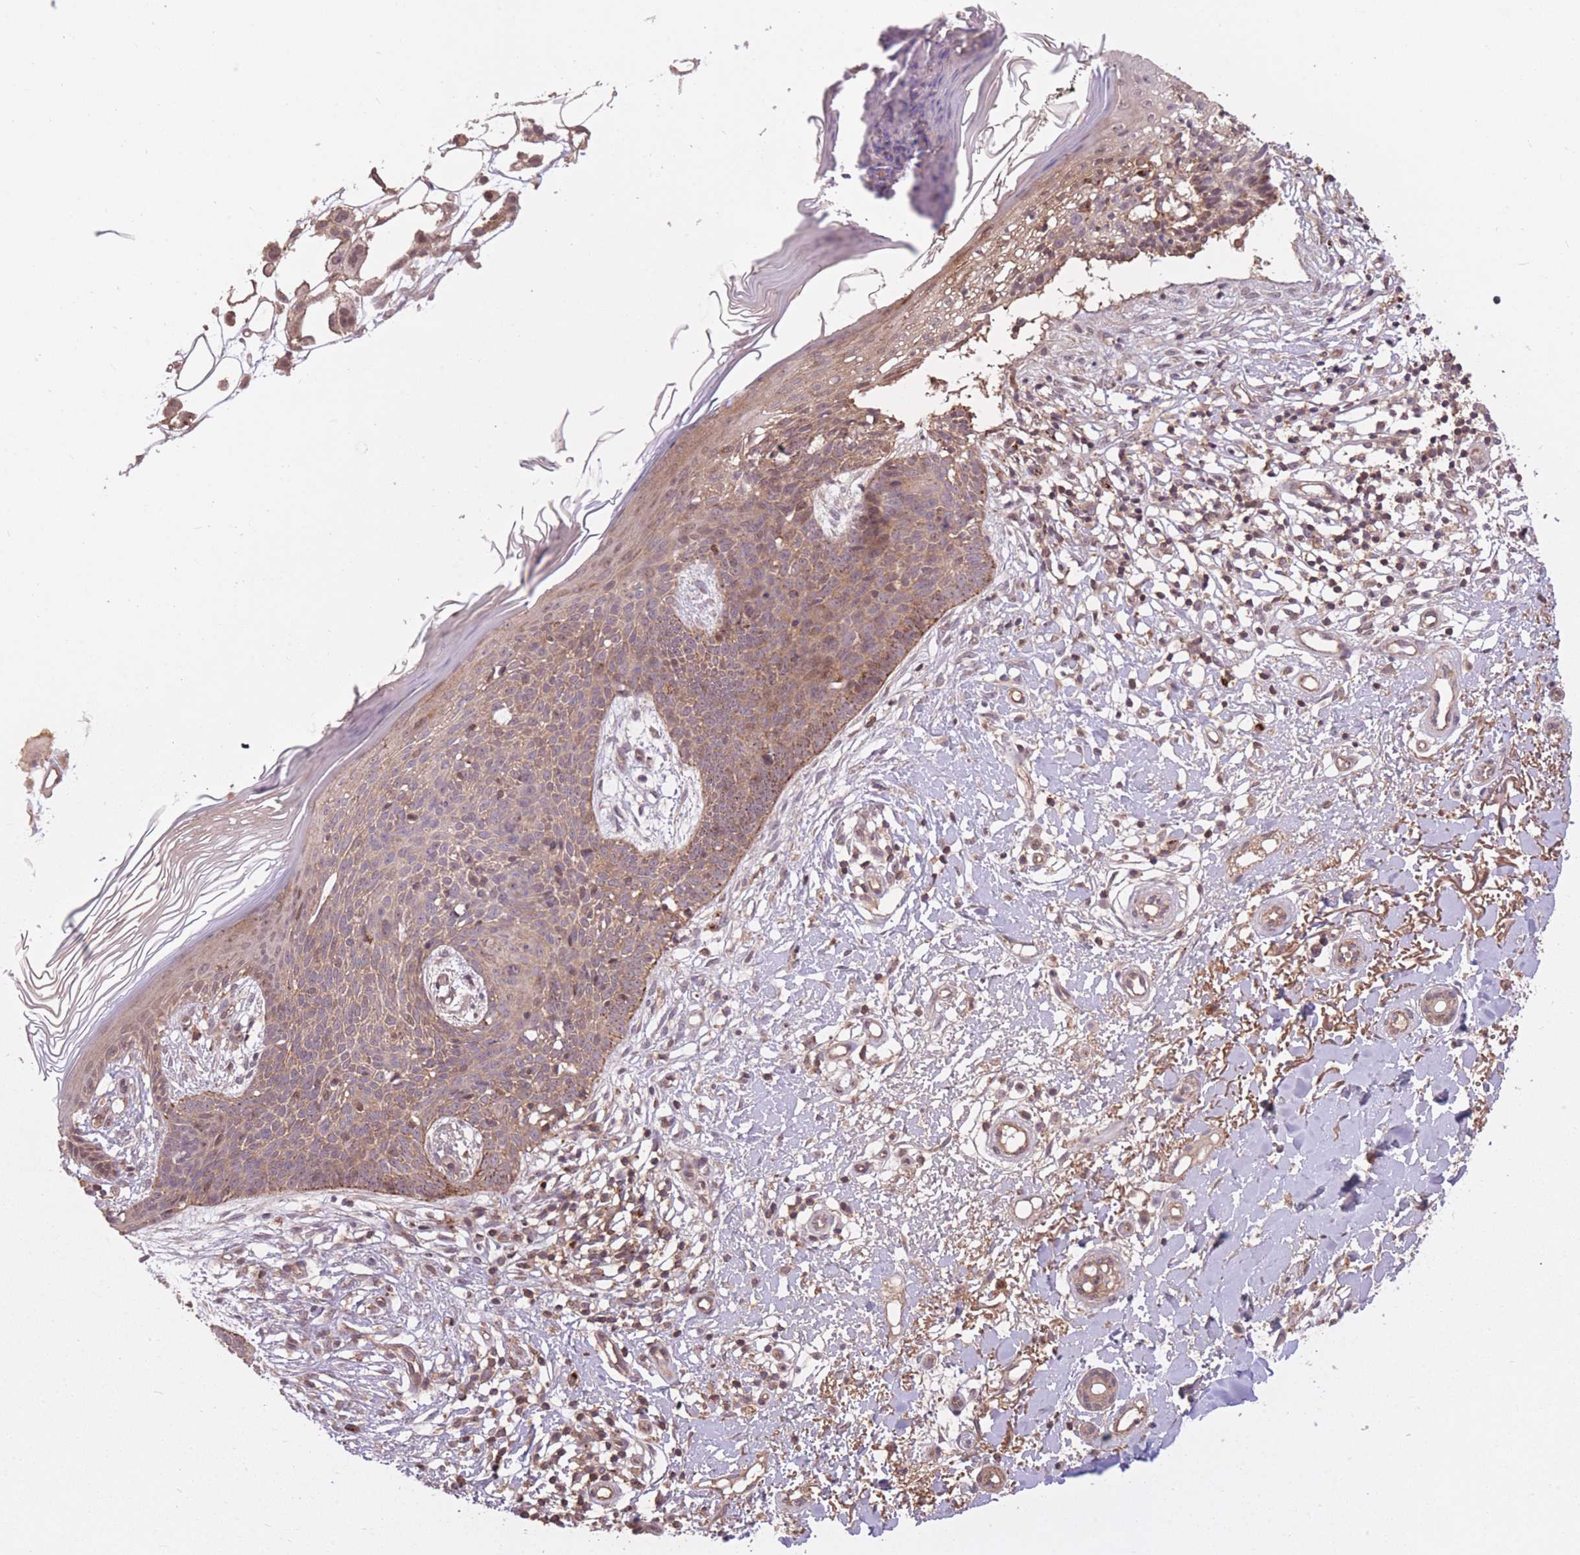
{"staining": {"intensity": "moderate", "quantity": "25%-75%", "location": "cytoplasmic/membranous"}, "tissue": "skin cancer", "cell_type": "Tumor cells", "image_type": "cancer", "snomed": [{"axis": "morphology", "description": "Basal cell carcinoma"}, {"axis": "topography", "description": "Skin"}], "caption": "Moderate cytoplasmic/membranous positivity for a protein is seen in approximately 25%-75% of tumor cells of skin cancer using immunohistochemistry (IHC).", "gene": "POLR3F", "patient": {"sex": "male", "age": 78}}